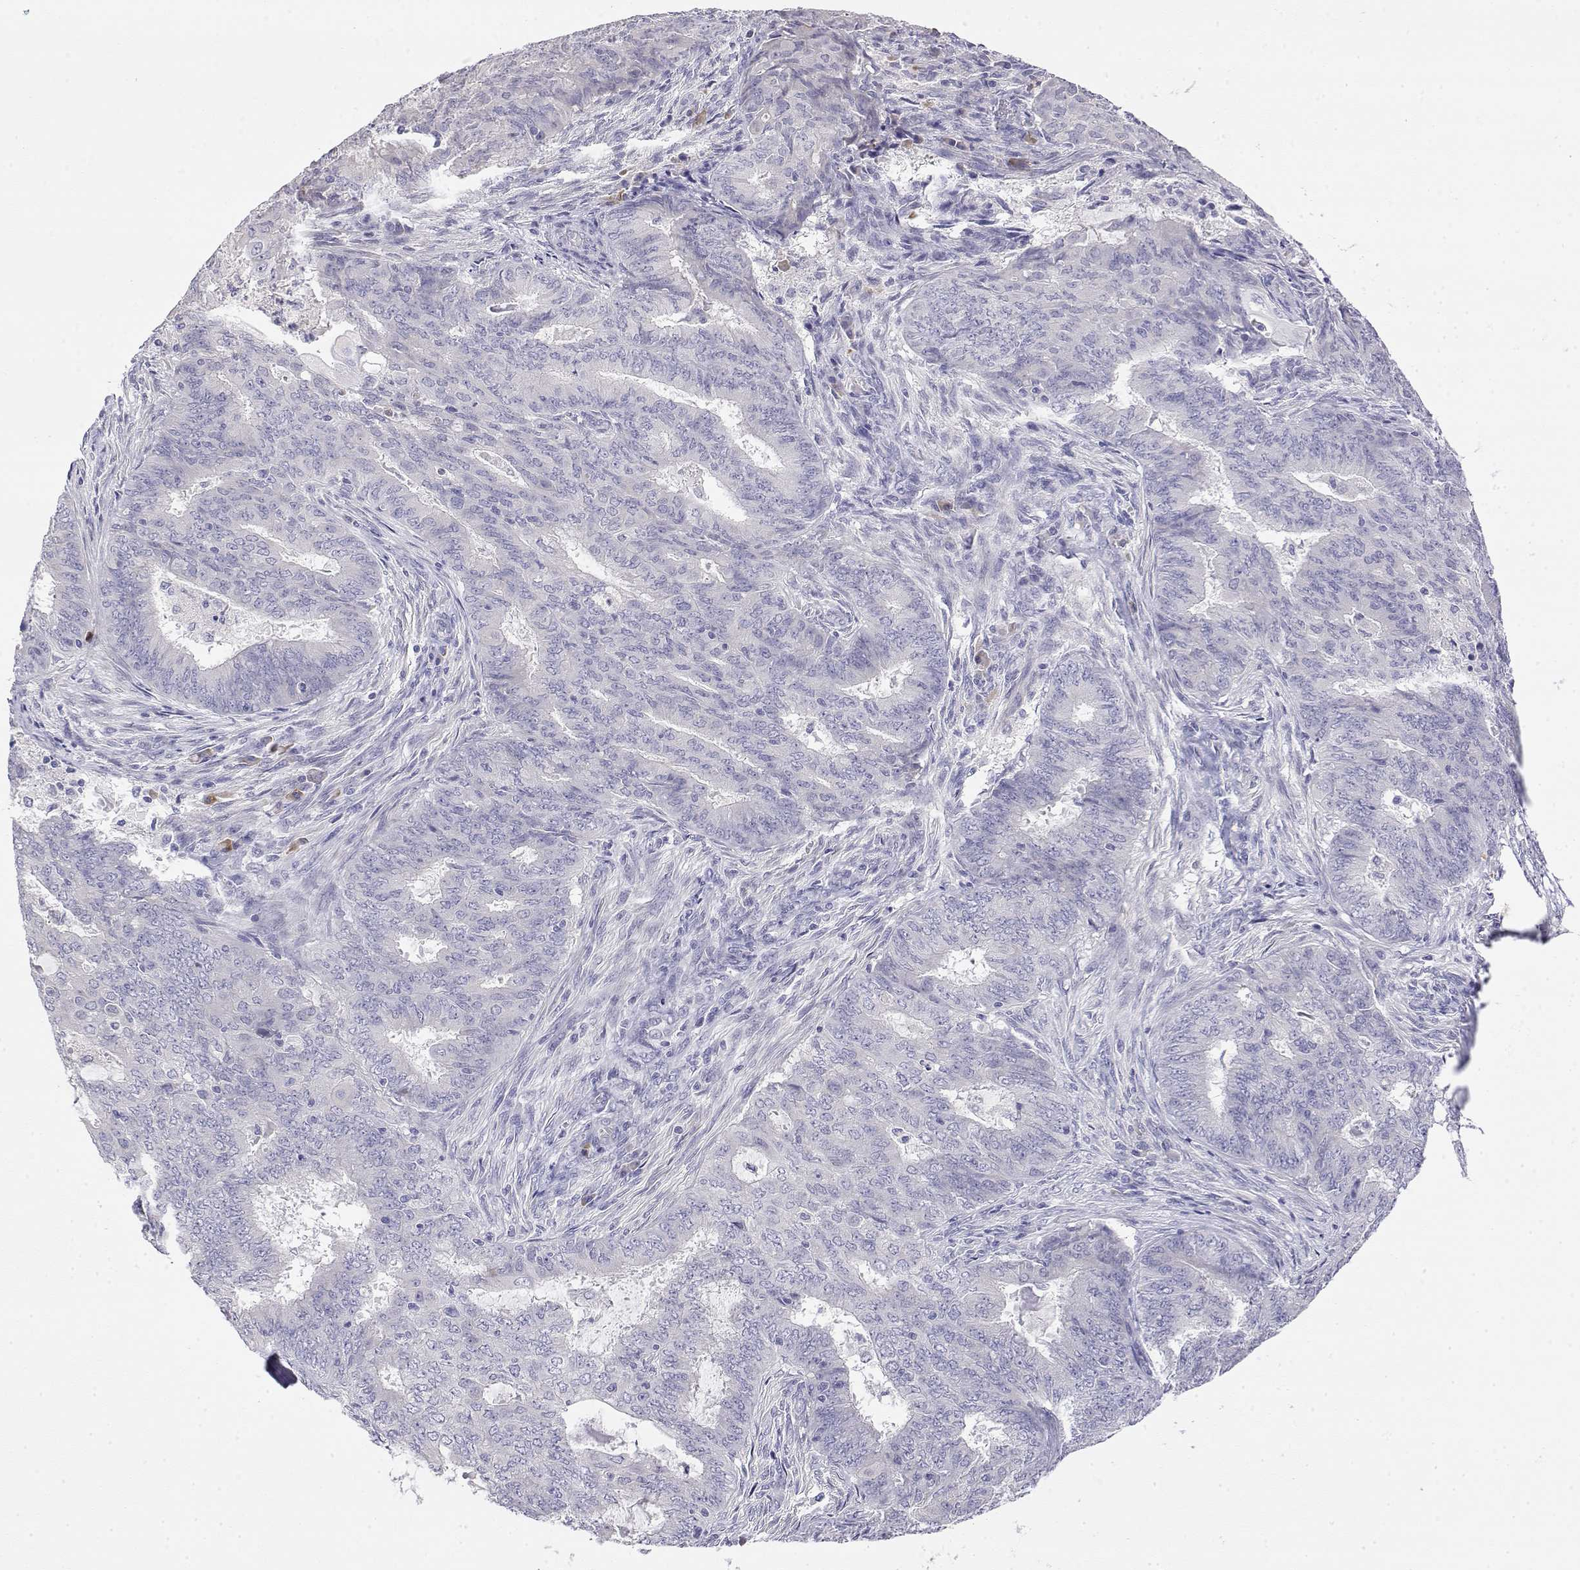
{"staining": {"intensity": "negative", "quantity": "none", "location": "none"}, "tissue": "endometrial cancer", "cell_type": "Tumor cells", "image_type": "cancer", "snomed": [{"axis": "morphology", "description": "Adenocarcinoma, NOS"}, {"axis": "topography", "description": "Endometrium"}], "caption": "The image demonstrates no significant staining in tumor cells of endometrial cancer.", "gene": "LY6D", "patient": {"sex": "female", "age": 62}}